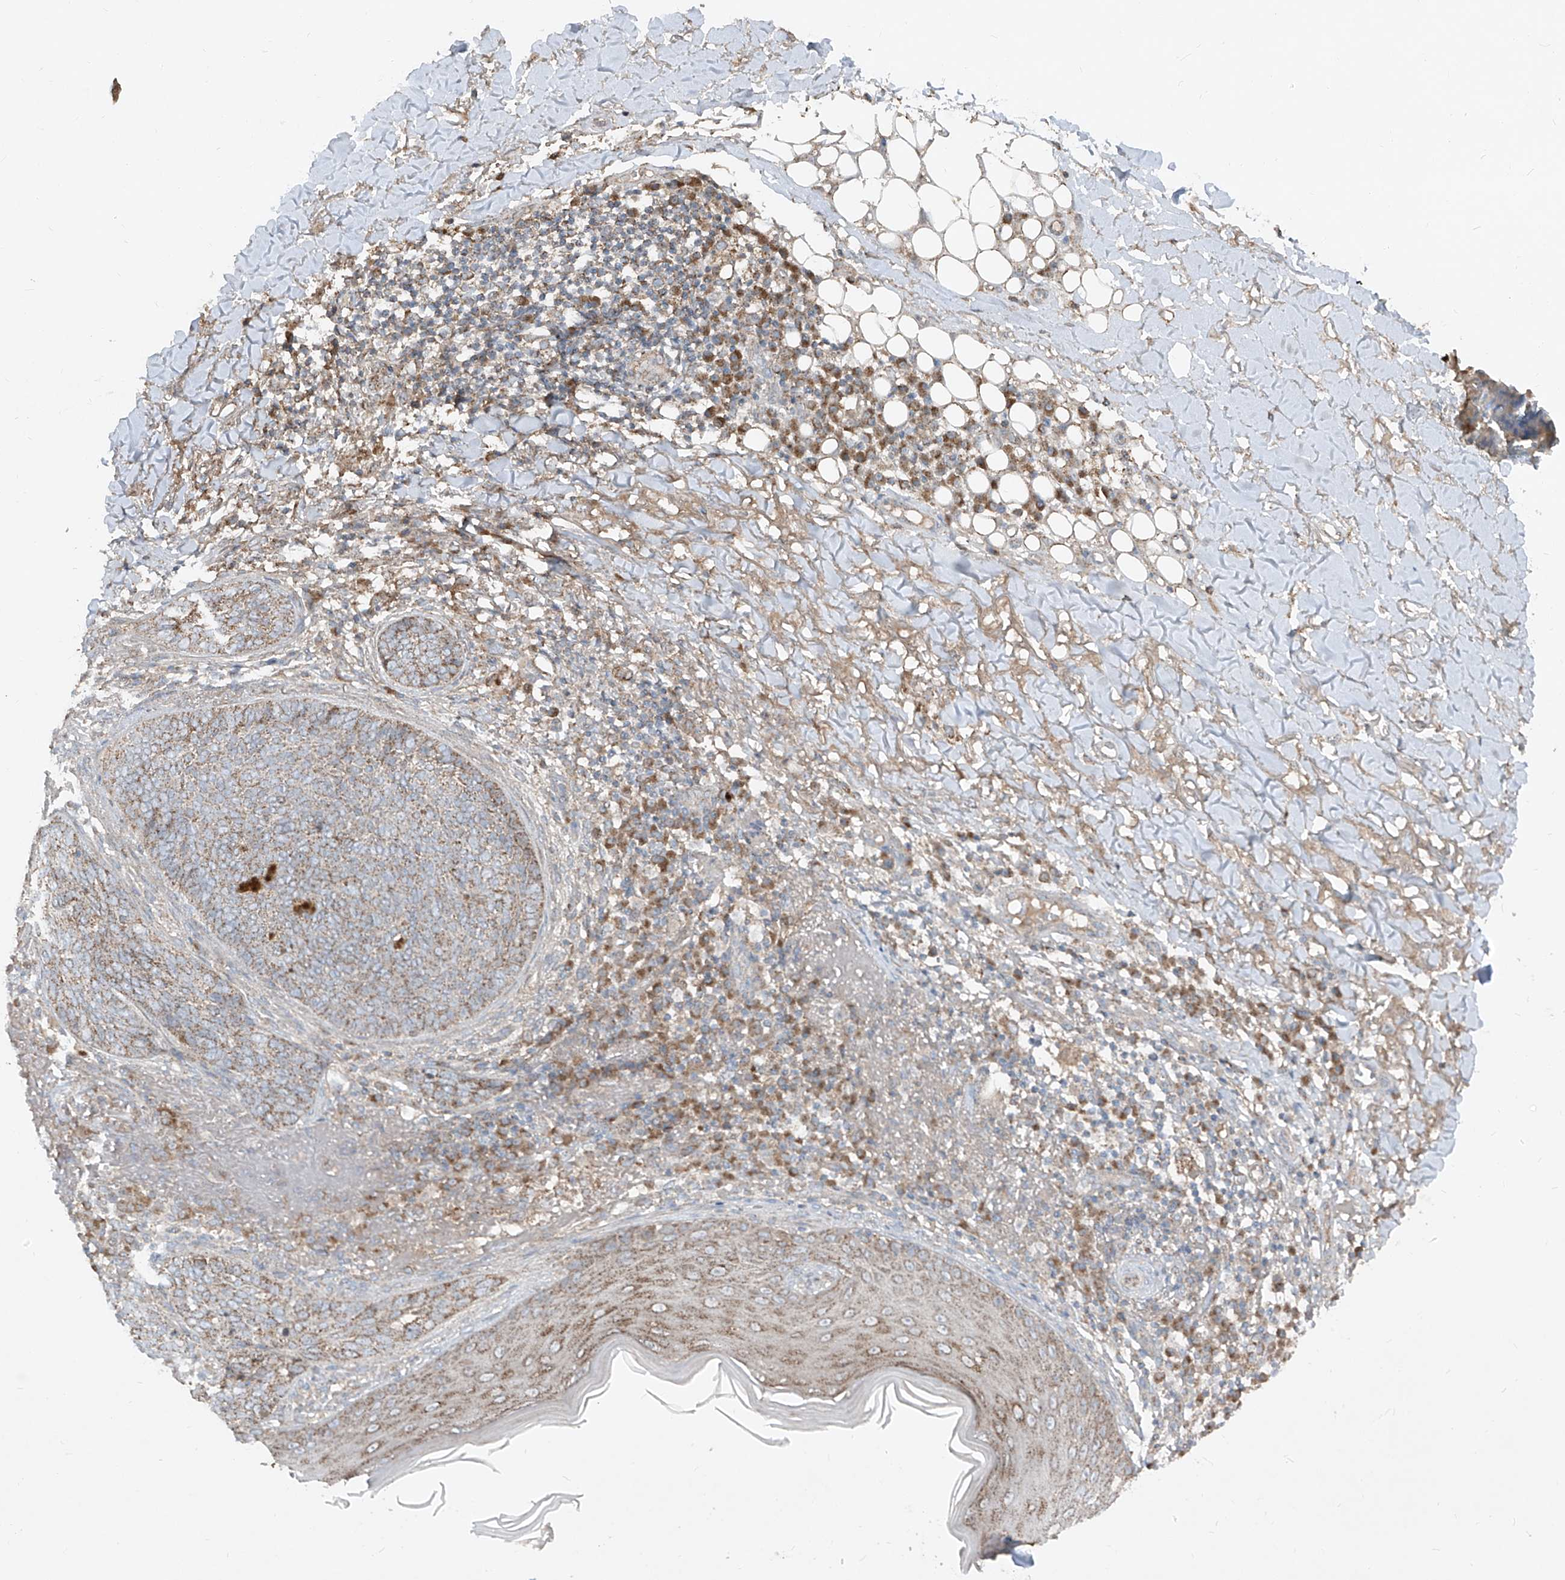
{"staining": {"intensity": "moderate", "quantity": ">75%", "location": "cytoplasmic/membranous"}, "tissue": "skin cancer", "cell_type": "Tumor cells", "image_type": "cancer", "snomed": [{"axis": "morphology", "description": "Basal cell carcinoma"}, {"axis": "topography", "description": "Skin"}], "caption": "High-magnification brightfield microscopy of skin cancer (basal cell carcinoma) stained with DAB (brown) and counterstained with hematoxylin (blue). tumor cells exhibit moderate cytoplasmic/membranous positivity is present in about>75% of cells.", "gene": "ABCD3", "patient": {"sex": "male", "age": 85}}